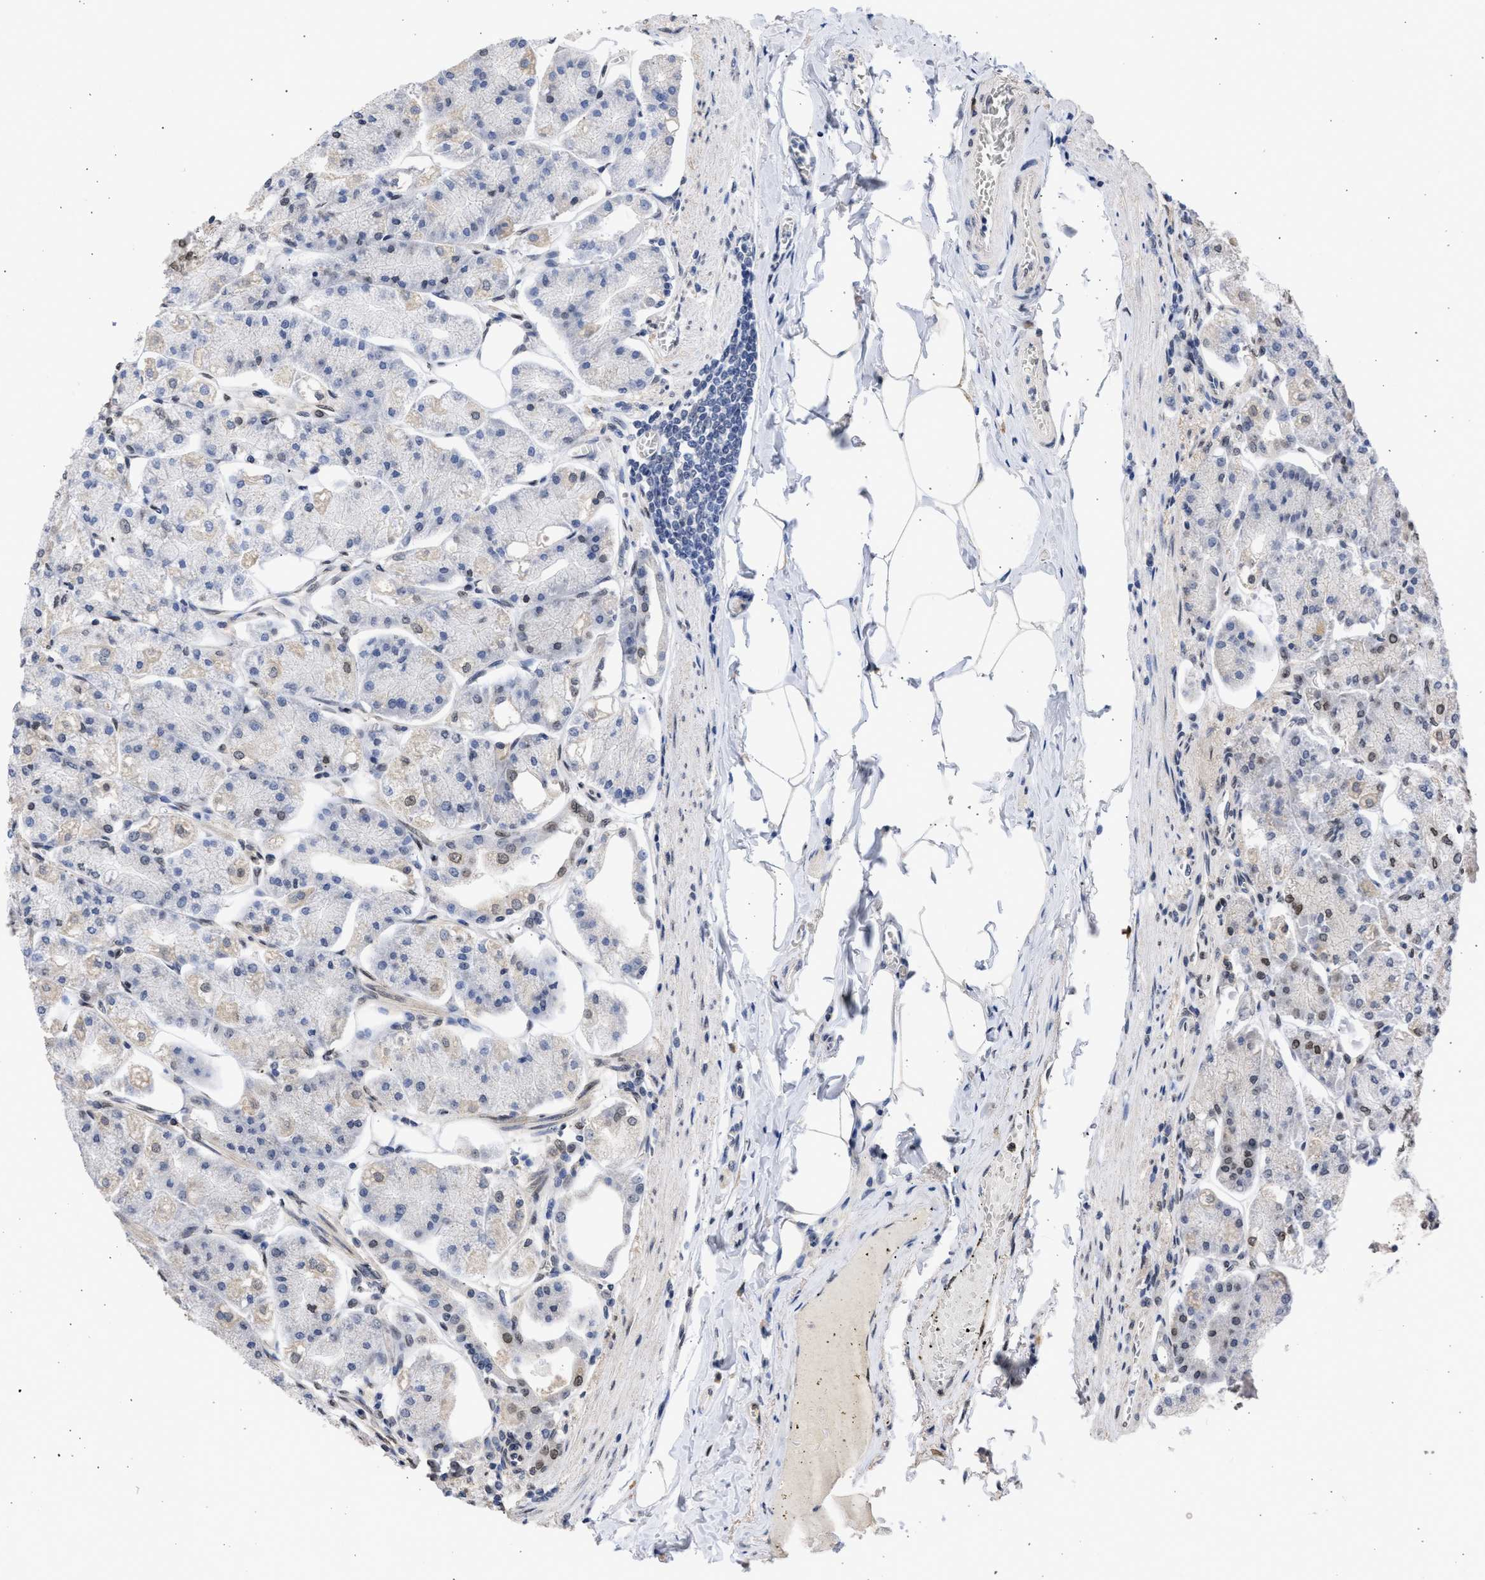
{"staining": {"intensity": "moderate", "quantity": "25%-75%", "location": "cytoplasmic/membranous,nuclear"}, "tissue": "stomach", "cell_type": "Glandular cells", "image_type": "normal", "snomed": [{"axis": "morphology", "description": "Normal tissue, NOS"}, {"axis": "topography", "description": "Stomach, lower"}], "caption": "Benign stomach demonstrates moderate cytoplasmic/membranous,nuclear expression in approximately 25%-75% of glandular cells Using DAB (3,3'-diaminobenzidine) (brown) and hematoxylin (blue) stains, captured at high magnification using brightfield microscopy..", "gene": "NUP35", "patient": {"sex": "male", "age": 71}}